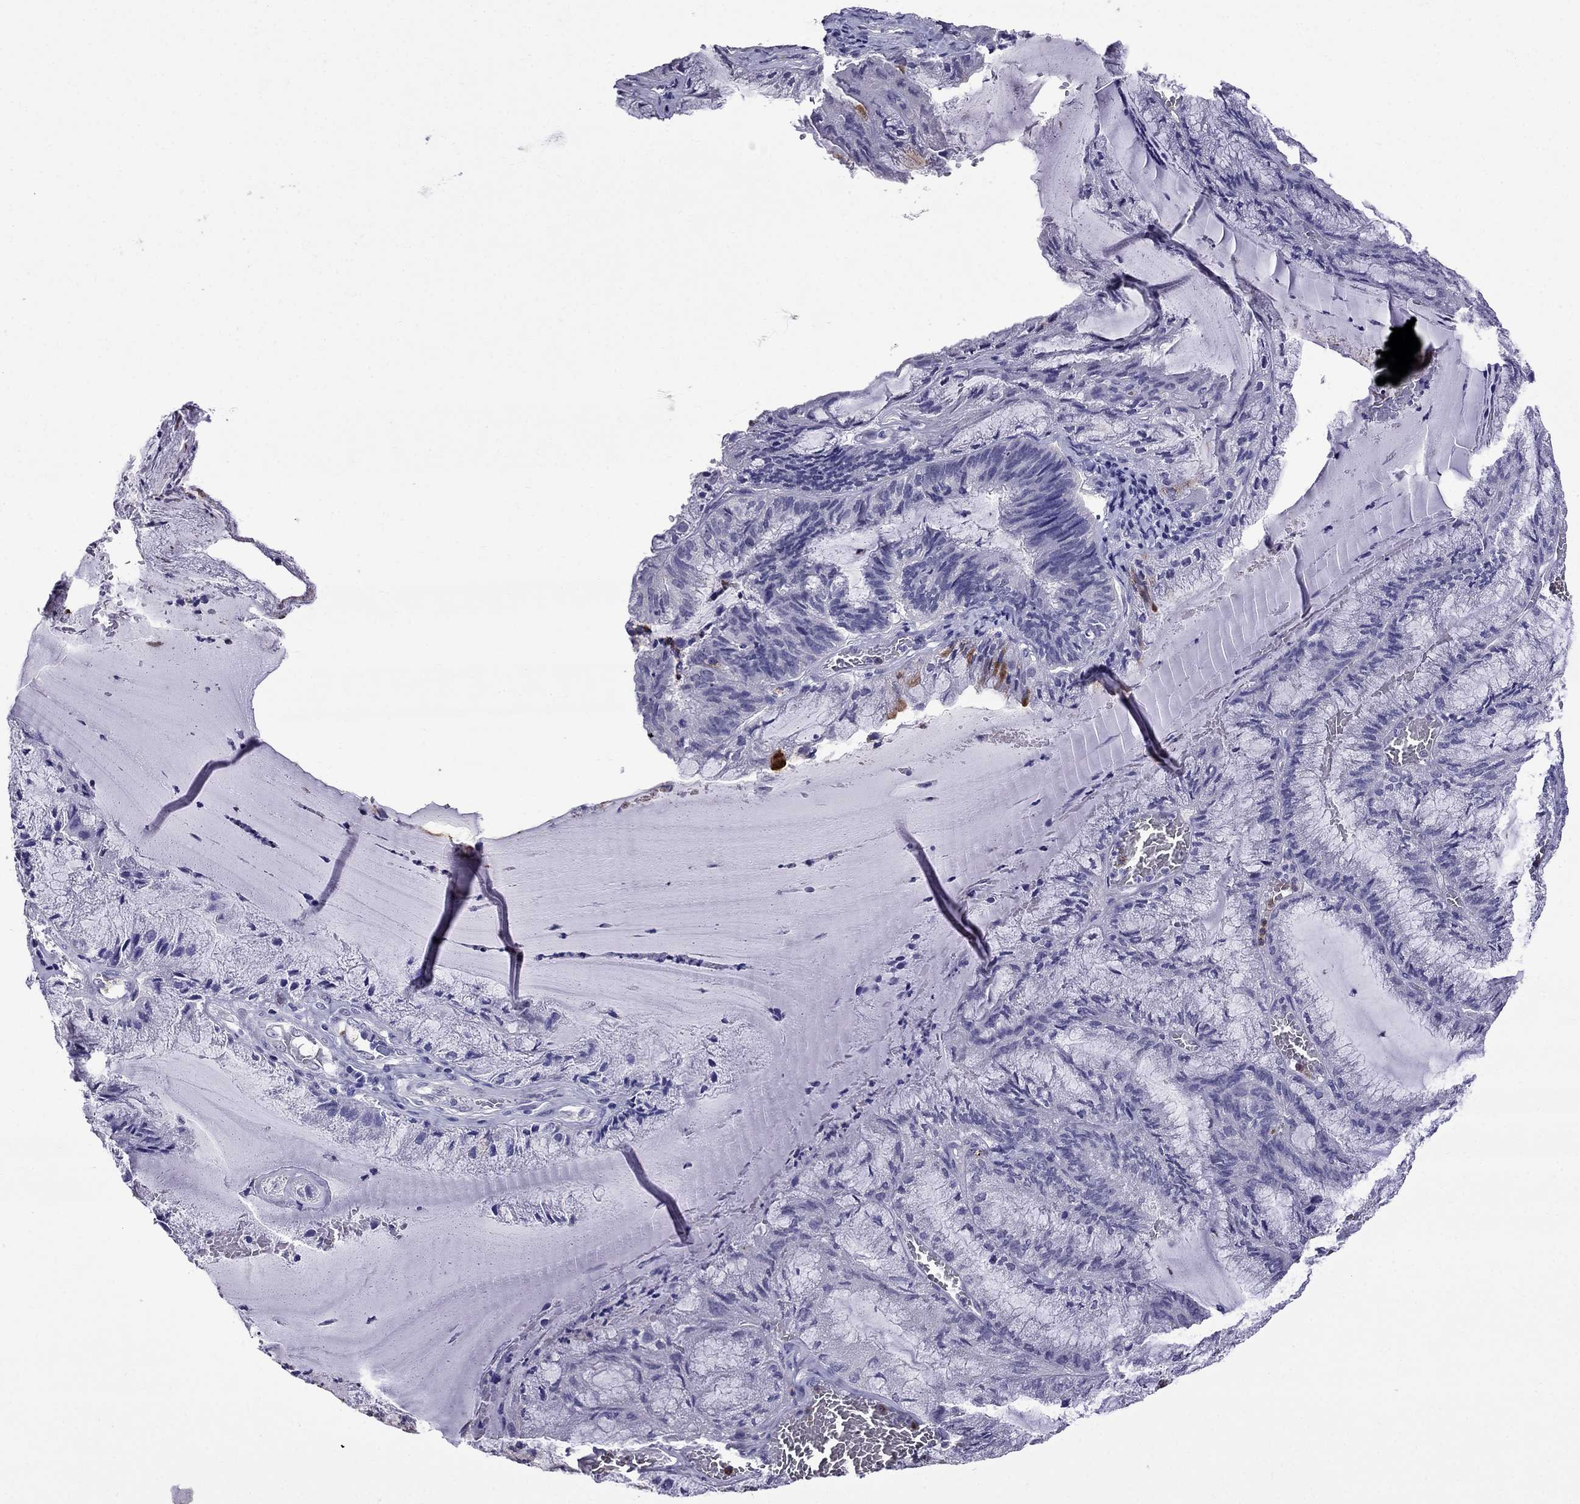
{"staining": {"intensity": "negative", "quantity": "none", "location": "none"}, "tissue": "endometrial cancer", "cell_type": "Tumor cells", "image_type": "cancer", "snomed": [{"axis": "morphology", "description": "Carcinoma, NOS"}, {"axis": "topography", "description": "Endometrium"}], "caption": "Tumor cells are negative for protein expression in human endometrial cancer (carcinoma).", "gene": "OLFM4", "patient": {"sex": "female", "age": 62}}